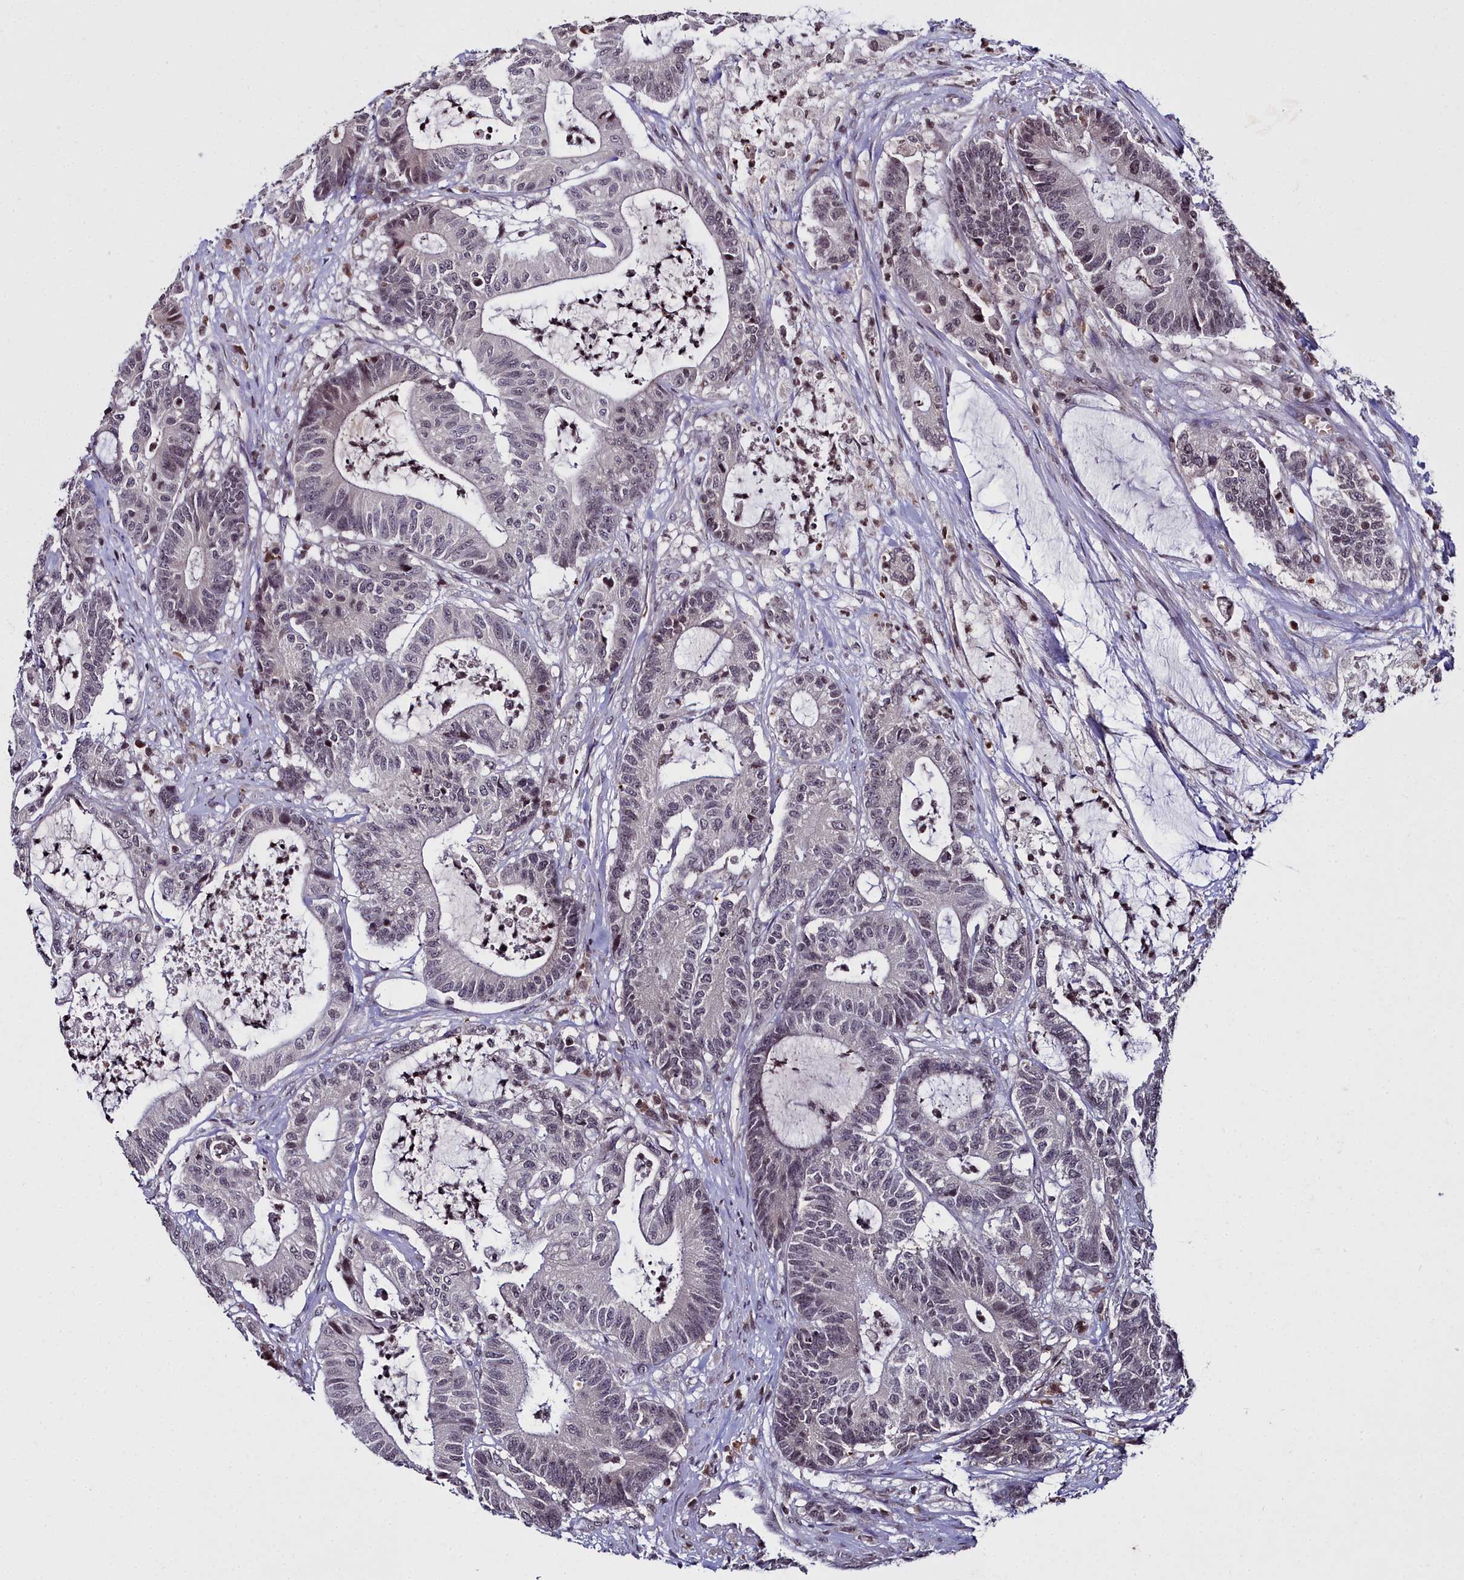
{"staining": {"intensity": "negative", "quantity": "none", "location": "none"}, "tissue": "colorectal cancer", "cell_type": "Tumor cells", "image_type": "cancer", "snomed": [{"axis": "morphology", "description": "Adenocarcinoma, NOS"}, {"axis": "topography", "description": "Colon"}], "caption": "Tumor cells are negative for protein expression in human adenocarcinoma (colorectal).", "gene": "FZD4", "patient": {"sex": "female", "age": 84}}